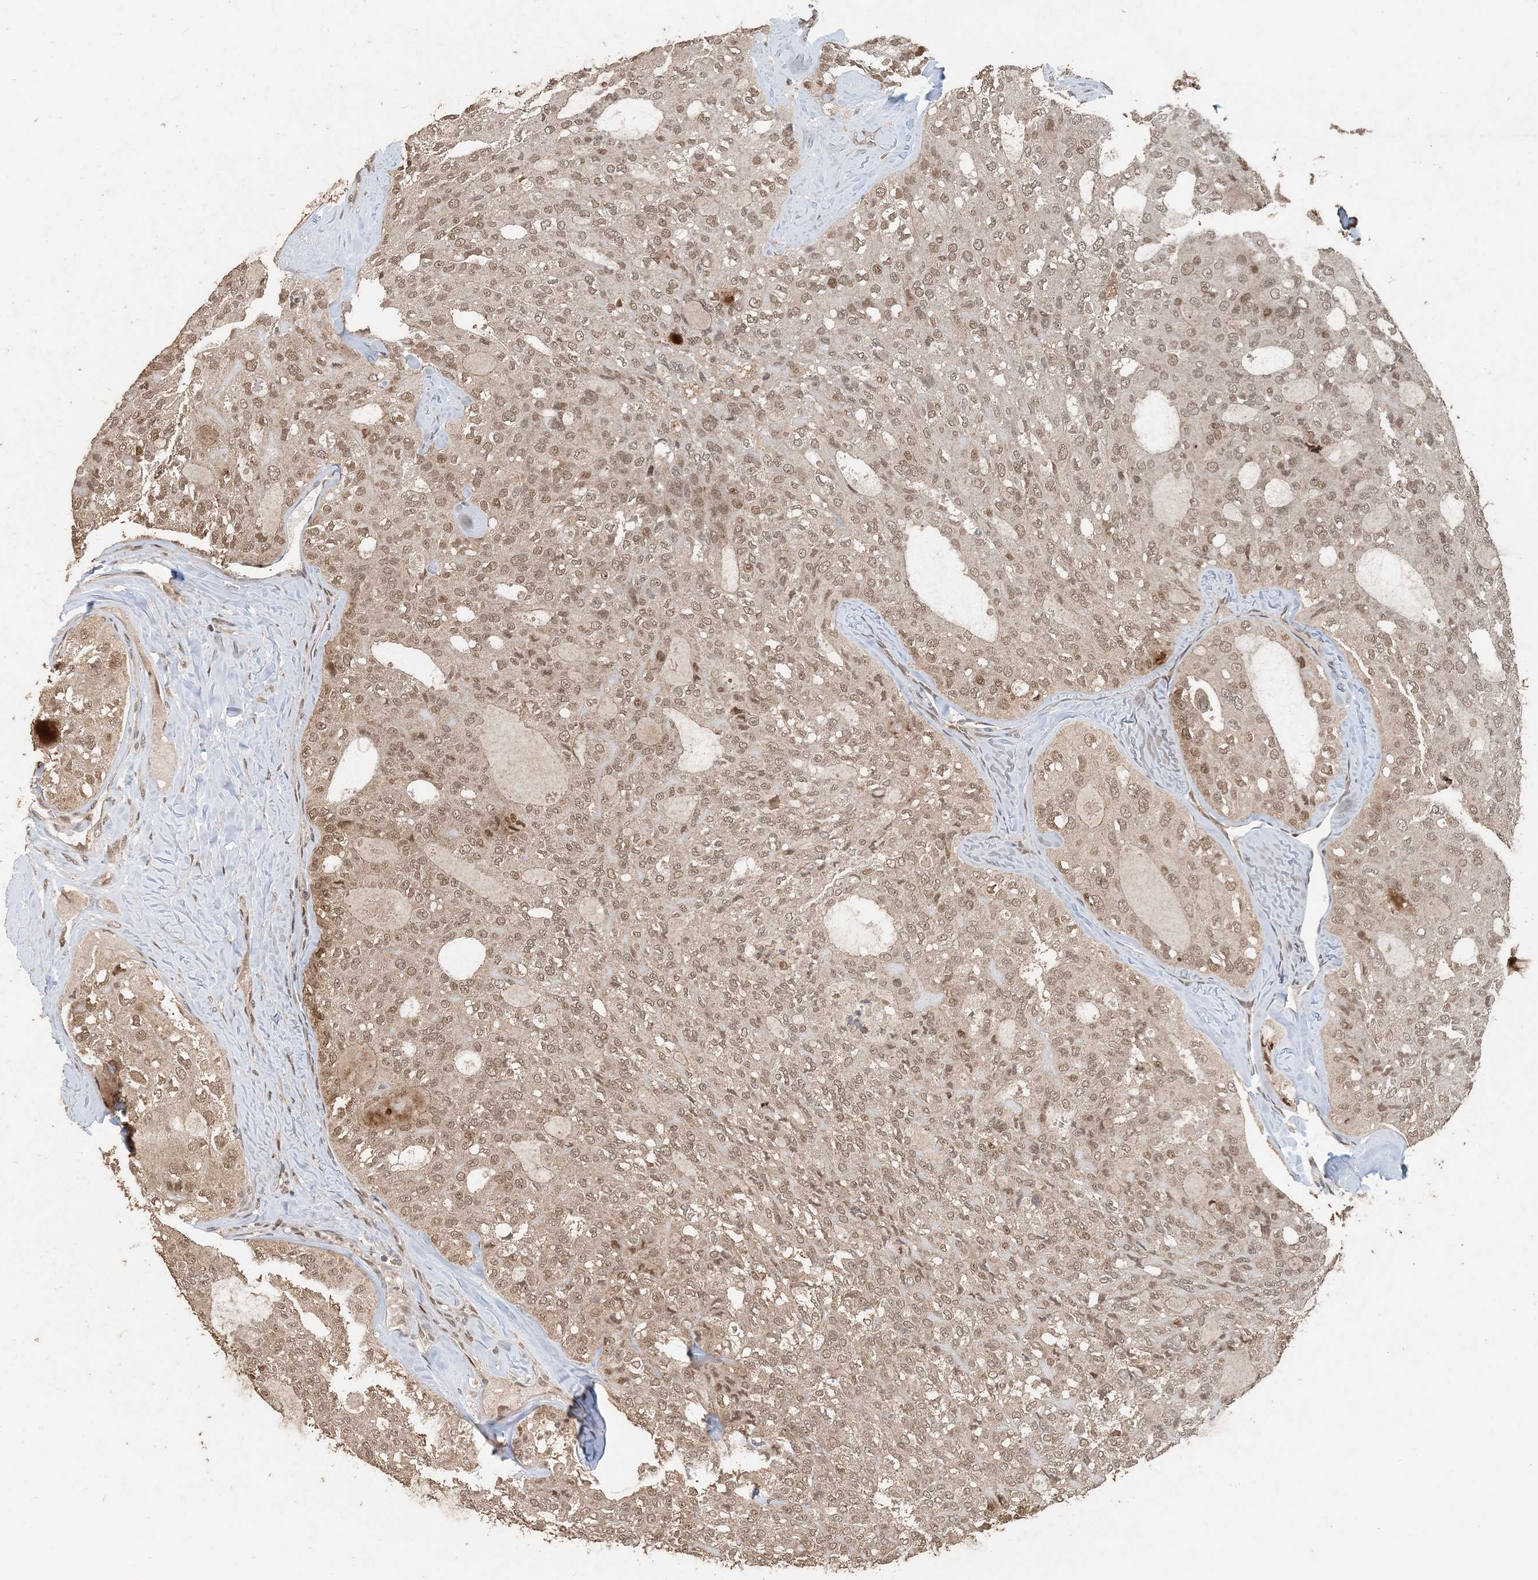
{"staining": {"intensity": "moderate", "quantity": ">75%", "location": "nuclear"}, "tissue": "thyroid cancer", "cell_type": "Tumor cells", "image_type": "cancer", "snomed": [{"axis": "morphology", "description": "Follicular adenoma carcinoma, NOS"}, {"axis": "topography", "description": "Thyroid gland"}], "caption": "DAB immunohistochemical staining of human thyroid cancer (follicular adenoma carcinoma) reveals moderate nuclear protein positivity in about >75% of tumor cells. (IHC, brightfield microscopy, high magnification).", "gene": "ATP13A2", "patient": {"sex": "male", "age": 75}}